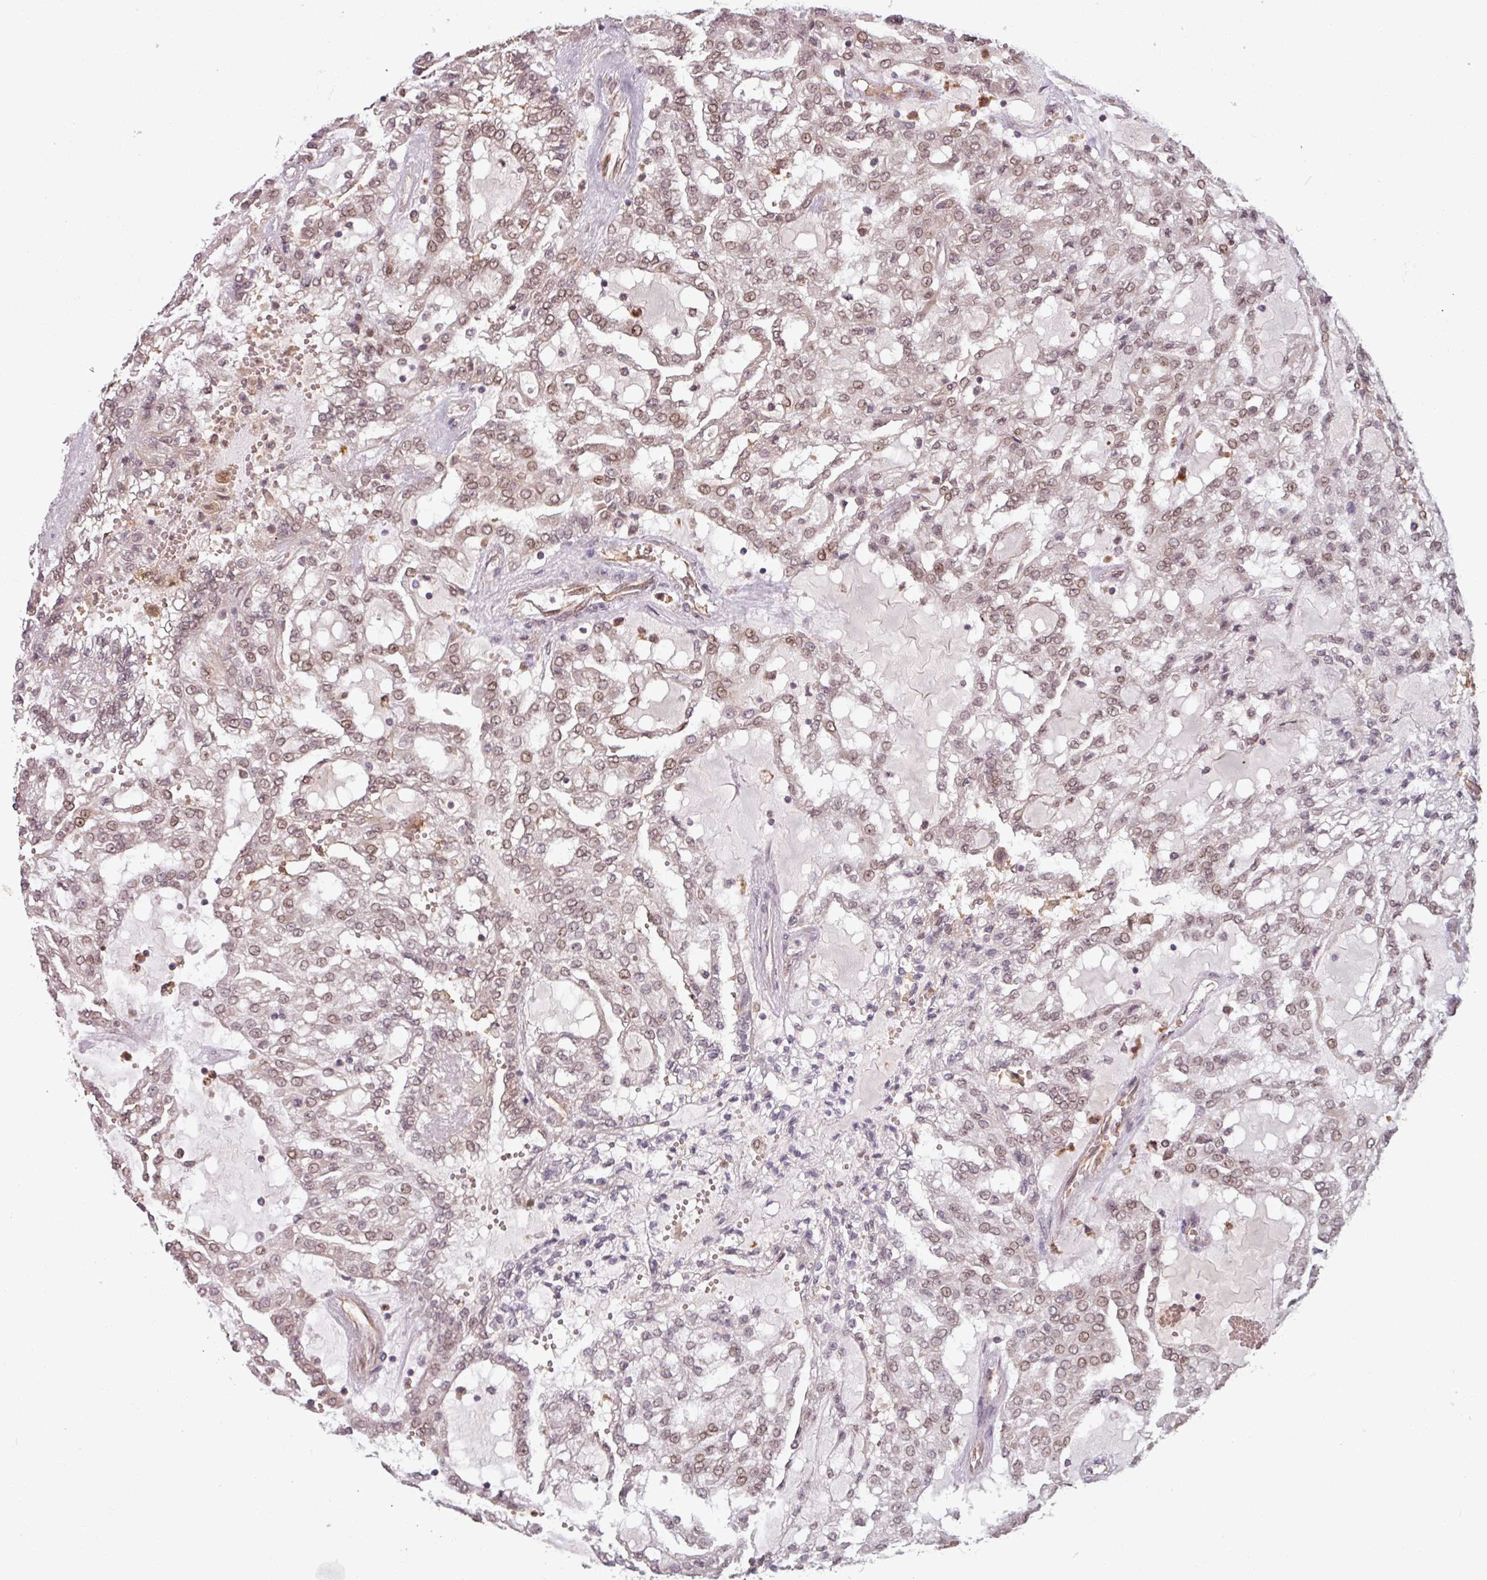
{"staining": {"intensity": "weak", "quantity": ">75%", "location": "nuclear"}, "tissue": "renal cancer", "cell_type": "Tumor cells", "image_type": "cancer", "snomed": [{"axis": "morphology", "description": "Adenocarcinoma, NOS"}, {"axis": "topography", "description": "Kidney"}], "caption": "Adenocarcinoma (renal) stained with DAB (3,3'-diaminobenzidine) IHC shows low levels of weak nuclear expression in about >75% of tumor cells.", "gene": "RBM4B", "patient": {"sex": "male", "age": 63}}